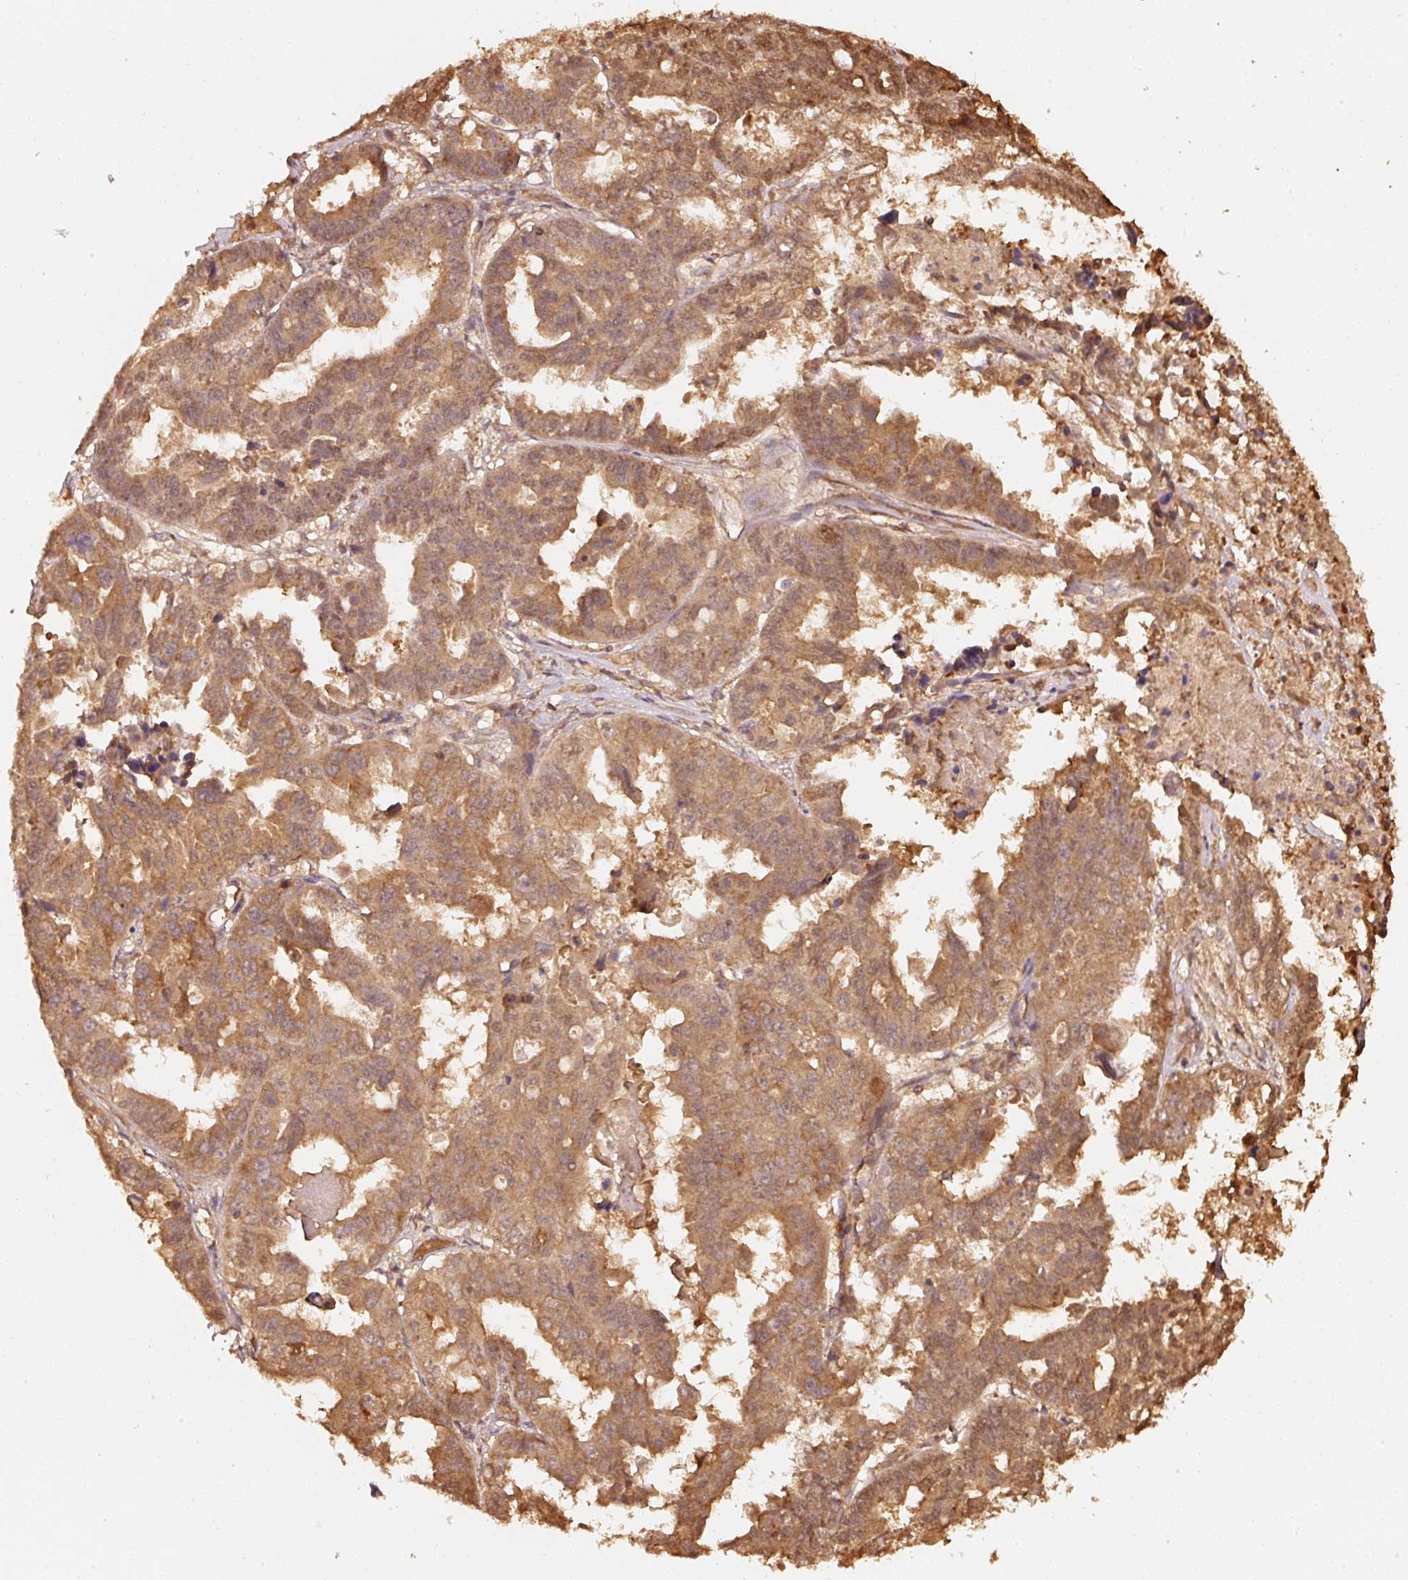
{"staining": {"intensity": "moderate", "quantity": ">75%", "location": "cytoplasmic/membranous,nuclear"}, "tissue": "ovarian cancer", "cell_type": "Tumor cells", "image_type": "cancer", "snomed": [{"axis": "morphology", "description": "Adenocarcinoma, NOS"}, {"axis": "morphology", "description": "Carcinoma, endometroid"}, {"axis": "topography", "description": "Ovary"}], "caption": "Protein staining demonstrates moderate cytoplasmic/membranous and nuclear expression in about >75% of tumor cells in adenocarcinoma (ovarian).", "gene": "STAU1", "patient": {"sex": "female", "age": 72}}